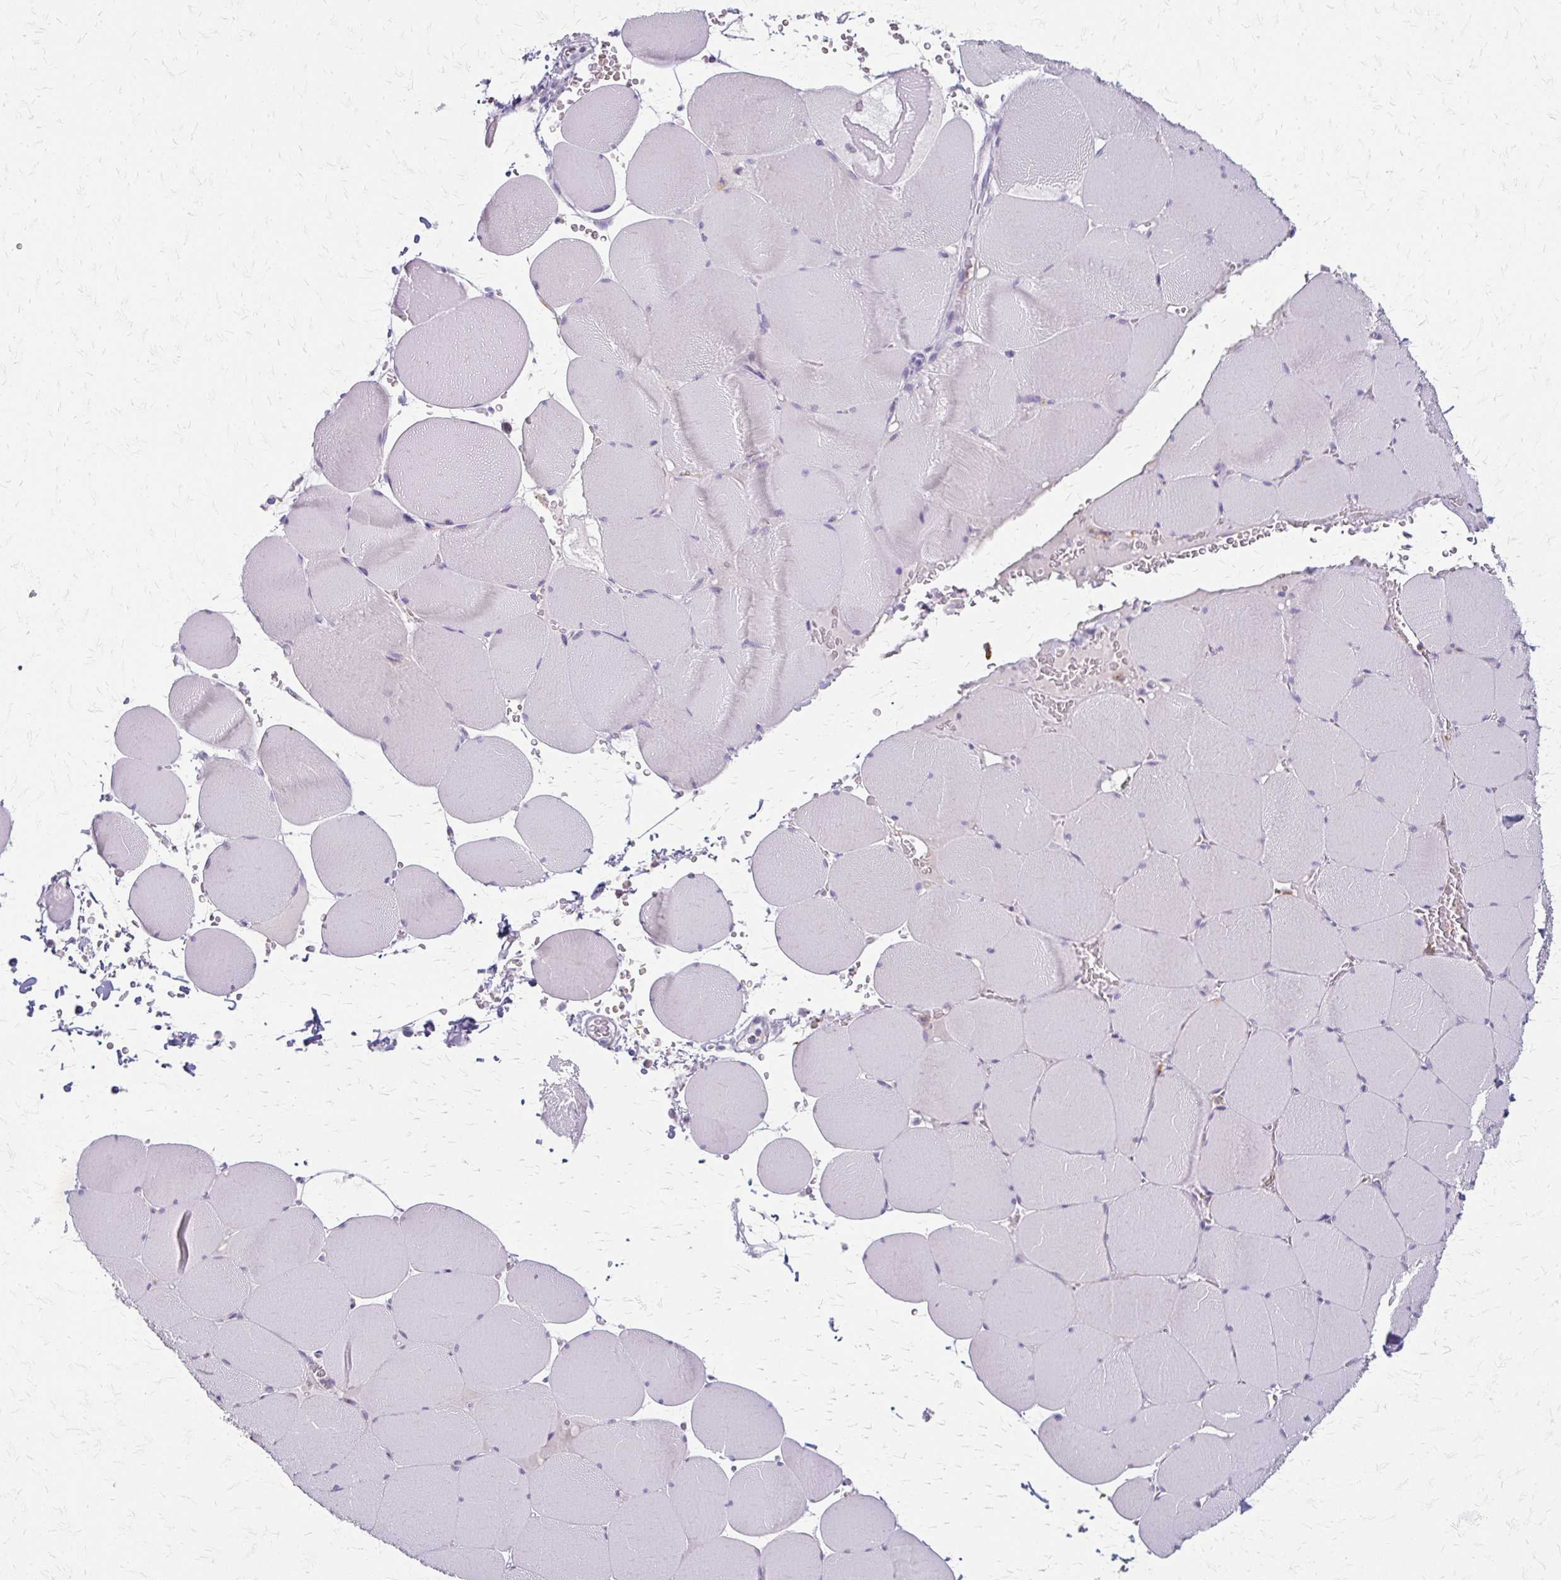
{"staining": {"intensity": "negative", "quantity": "none", "location": "none"}, "tissue": "skeletal muscle", "cell_type": "Myocytes", "image_type": "normal", "snomed": [{"axis": "morphology", "description": "Normal tissue, NOS"}, {"axis": "topography", "description": "Skeletal muscle"}, {"axis": "topography", "description": "Head-Neck"}], "caption": "Immunohistochemical staining of benign skeletal muscle exhibits no significant expression in myocytes. The staining was performed using DAB to visualize the protein expression in brown, while the nuclei were stained in blue with hematoxylin (Magnification: 20x).", "gene": "ACP5", "patient": {"sex": "male", "age": 66}}